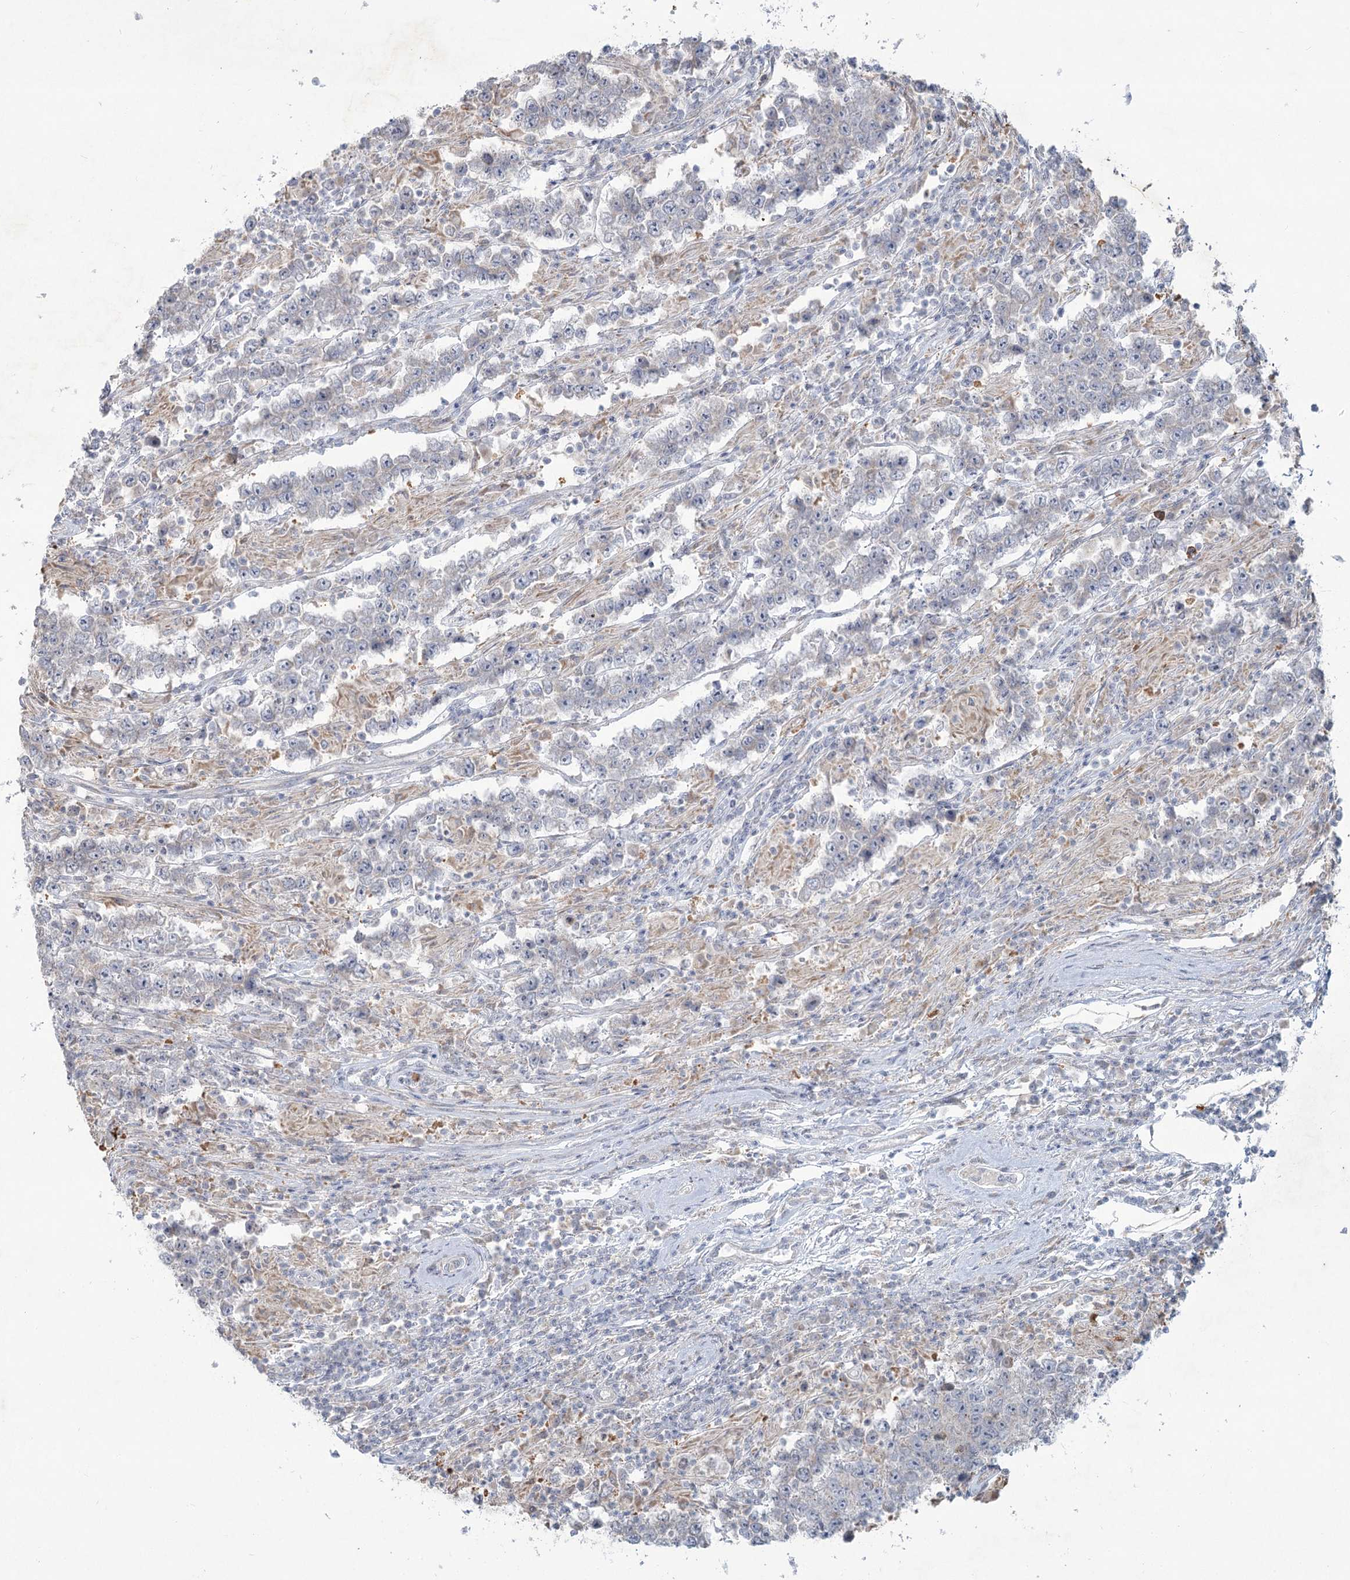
{"staining": {"intensity": "negative", "quantity": "none", "location": "none"}, "tissue": "testis cancer", "cell_type": "Tumor cells", "image_type": "cancer", "snomed": [{"axis": "morphology", "description": "Normal tissue, NOS"}, {"axis": "morphology", "description": "Urothelial carcinoma, High grade"}, {"axis": "morphology", "description": "Seminoma, NOS"}, {"axis": "morphology", "description": "Carcinoma, Embryonal, NOS"}, {"axis": "topography", "description": "Urinary bladder"}, {"axis": "topography", "description": "Testis"}], "caption": "High power microscopy micrograph of an immunohistochemistry histopathology image of testis cancer, revealing no significant staining in tumor cells.", "gene": "PLA2G12A", "patient": {"sex": "male", "age": 41}}